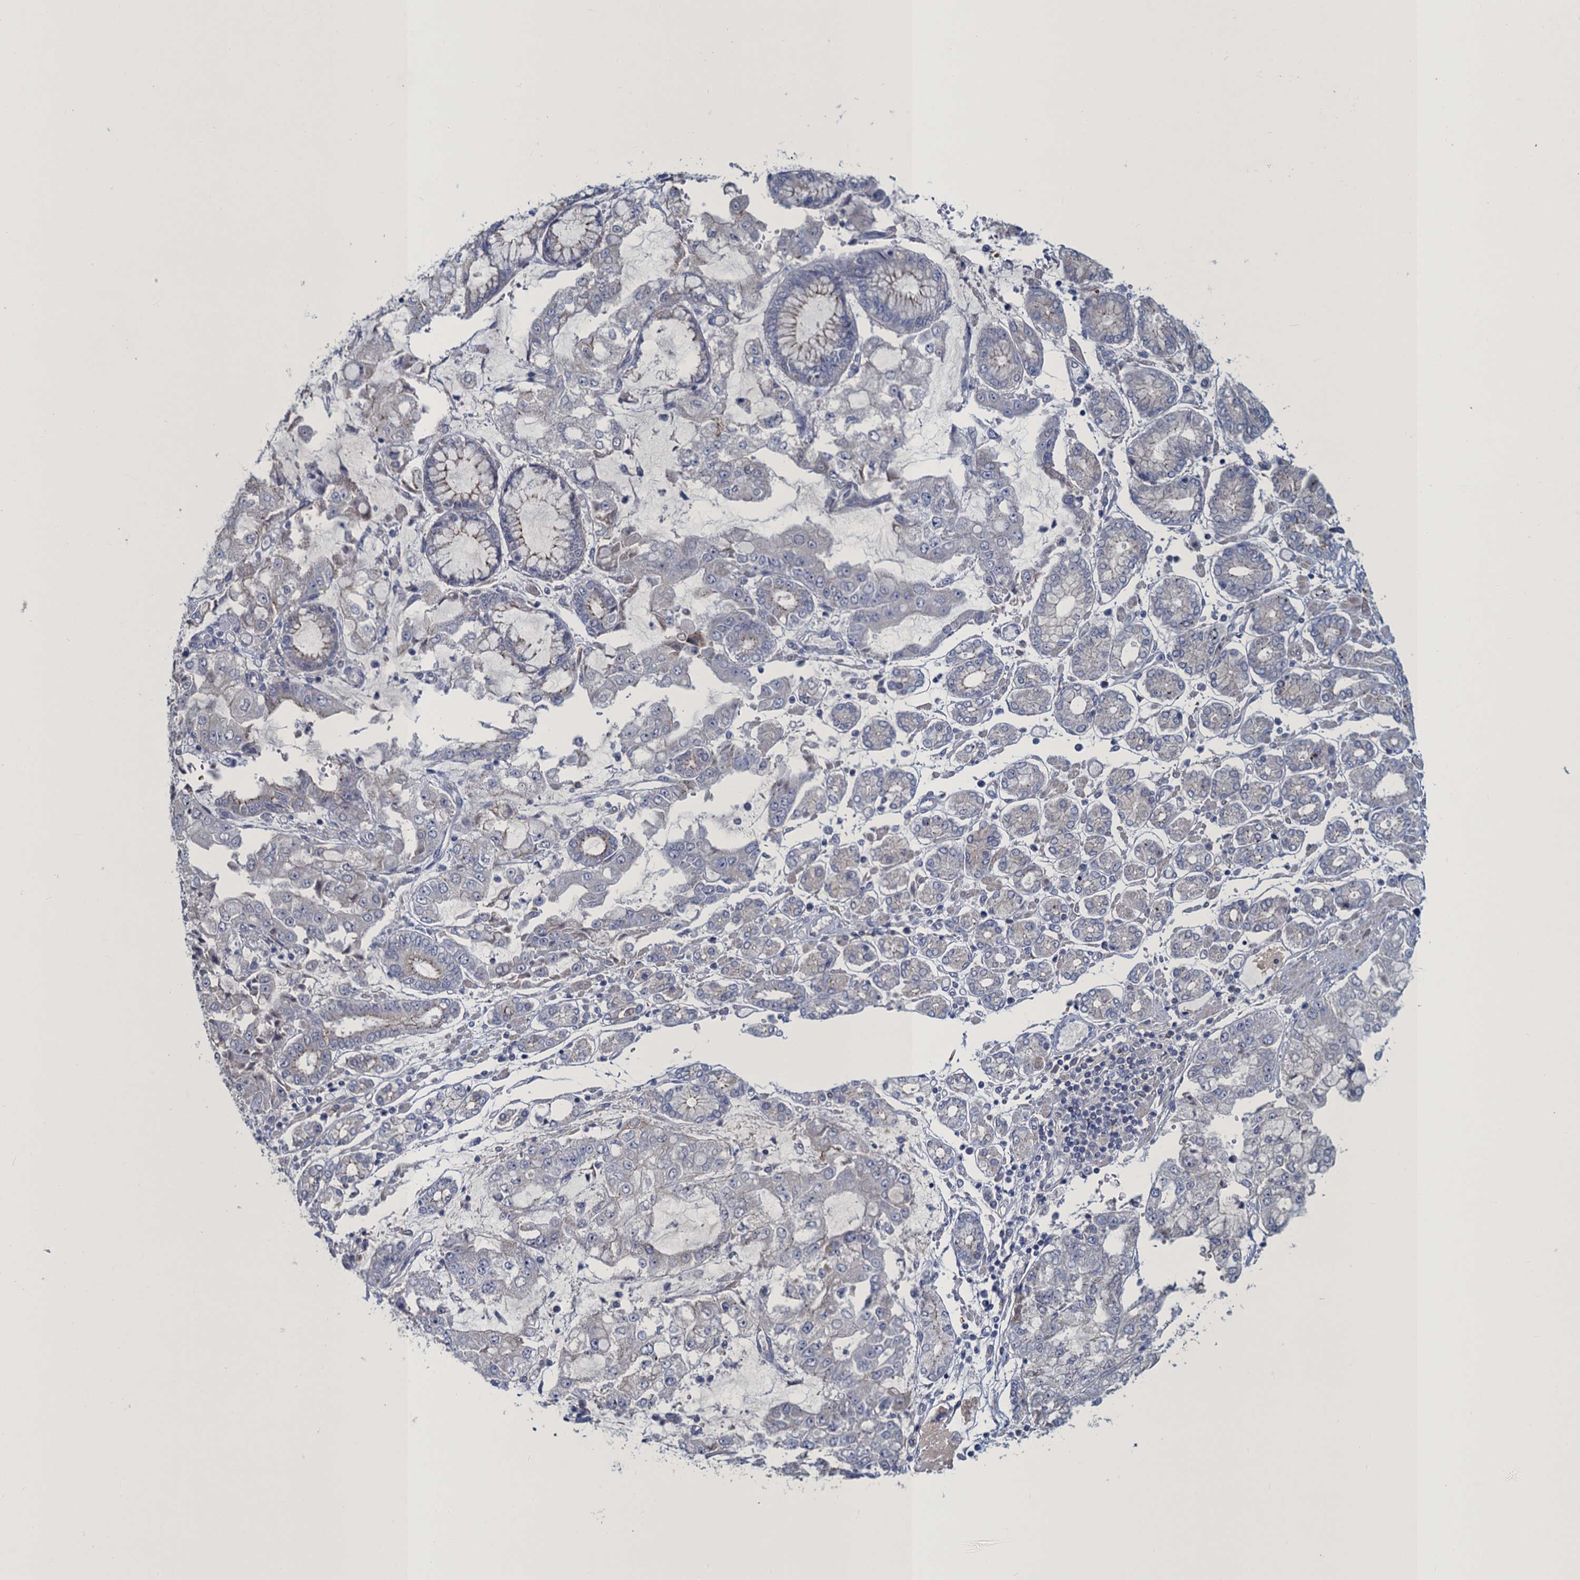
{"staining": {"intensity": "negative", "quantity": "none", "location": "none"}, "tissue": "stomach cancer", "cell_type": "Tumor cells", "image_type": "cancer", "snomed": [{"axis": "morphology", "description": "Adenocarcinoma, NOS"}, {"axis": "topography", "description": "Stomach"}], "caption": "Micrograph shows no protein expression in tumor cells of stomach cancer (adenocarcinoma) tissue.", "gene": "ATOSA", "patient": {"sex": "male", "age": 76}}